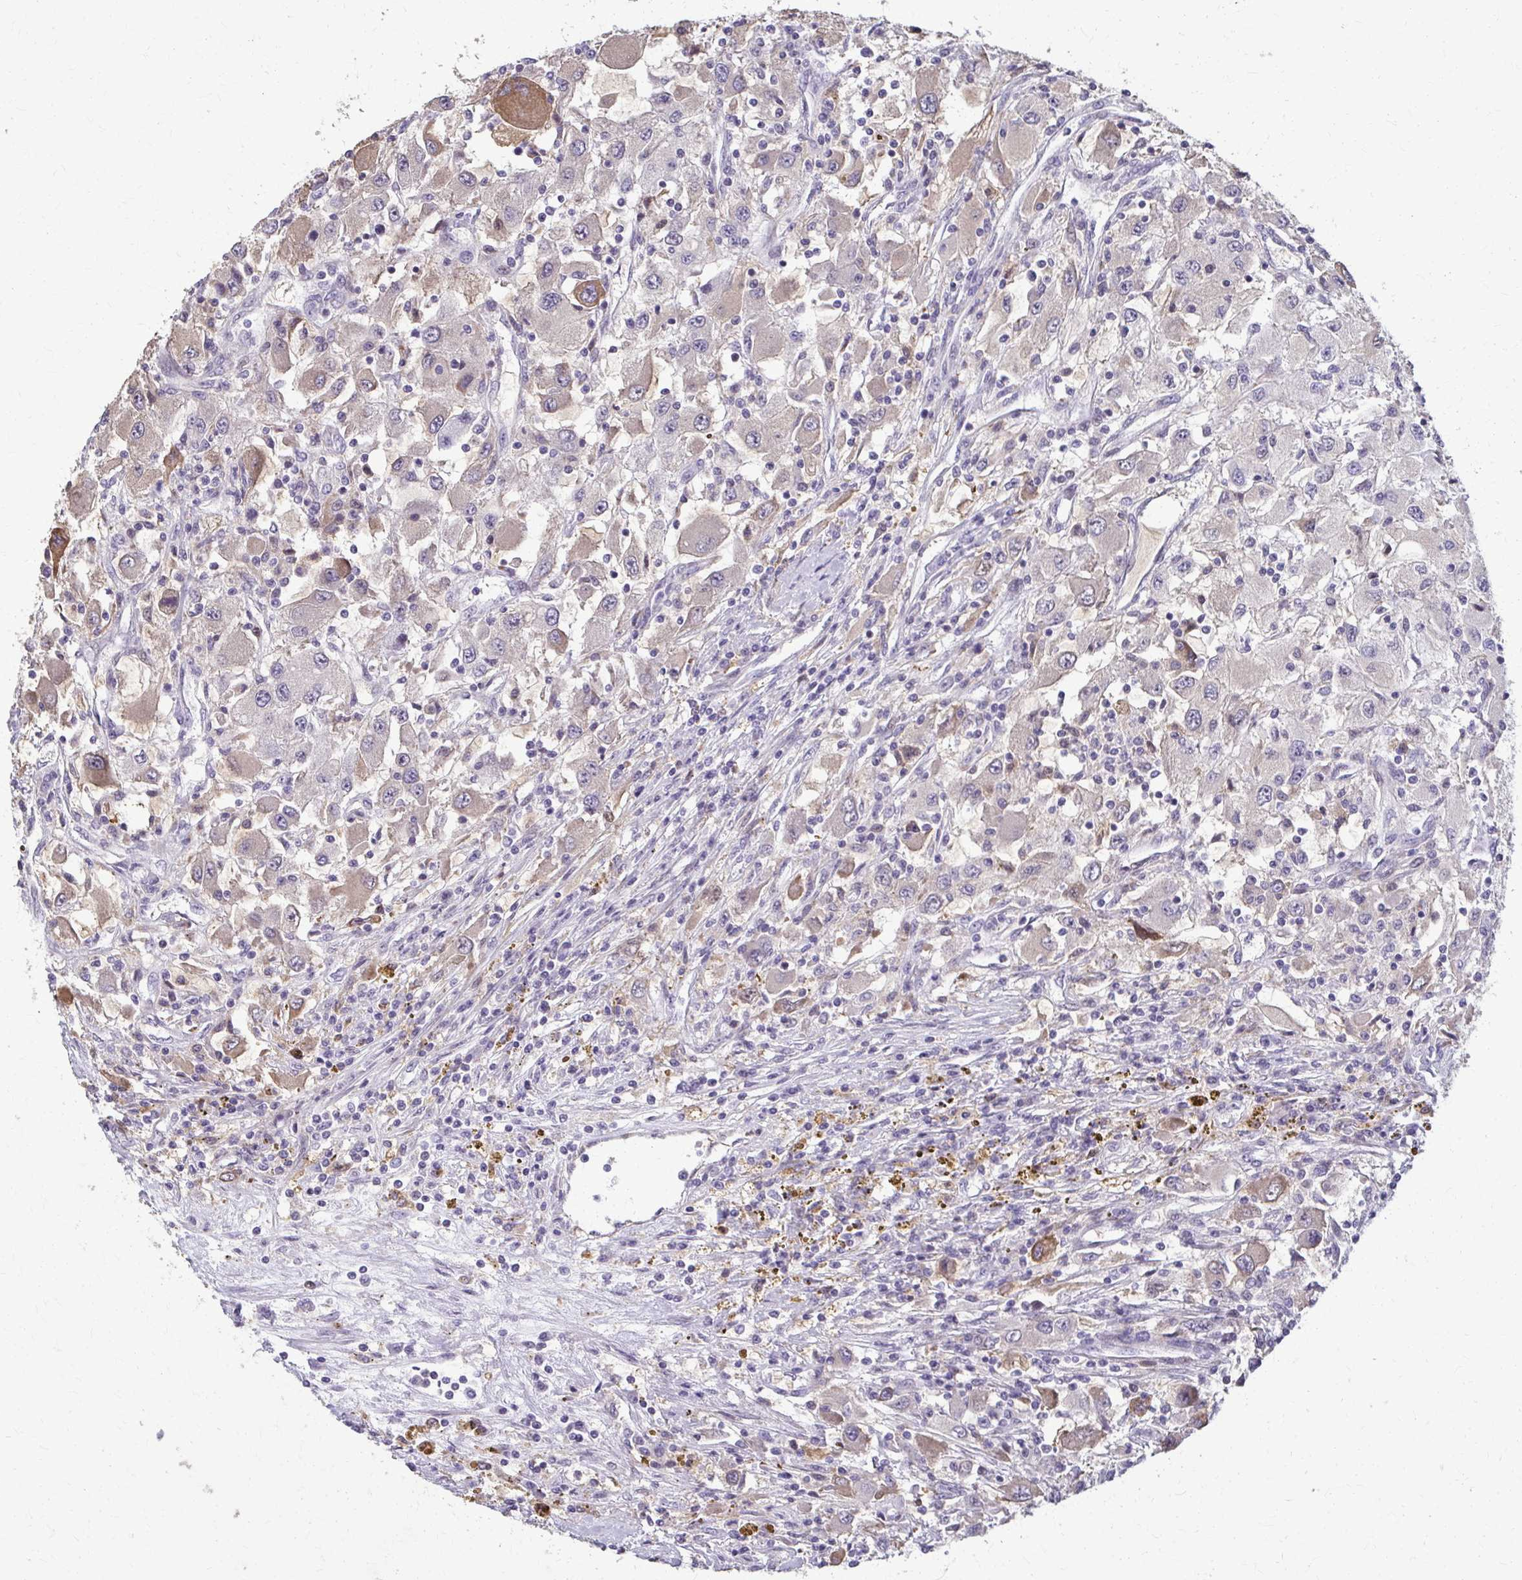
{"staining": {"intensity": "moderate", "quantity": "<25%", "location": "cytoplasmic/membranous"}, "tissue": "renal cancer", "cell_type": "Tumor cells", "image_type": "cancer", "snomed": [{"axis": "morphology", "description": "Adenocarcinoma, NOS"}, {"axis": "topography", "description": "Kidney"}], "caption": "Brown immunohistochemical staining in human renal cancer displays moderate cytoplasmic/membranous staining in approximately <25% of tumor cells.", "gene": "ZNF34", "patient": {"sex": "female", "age": 67}}